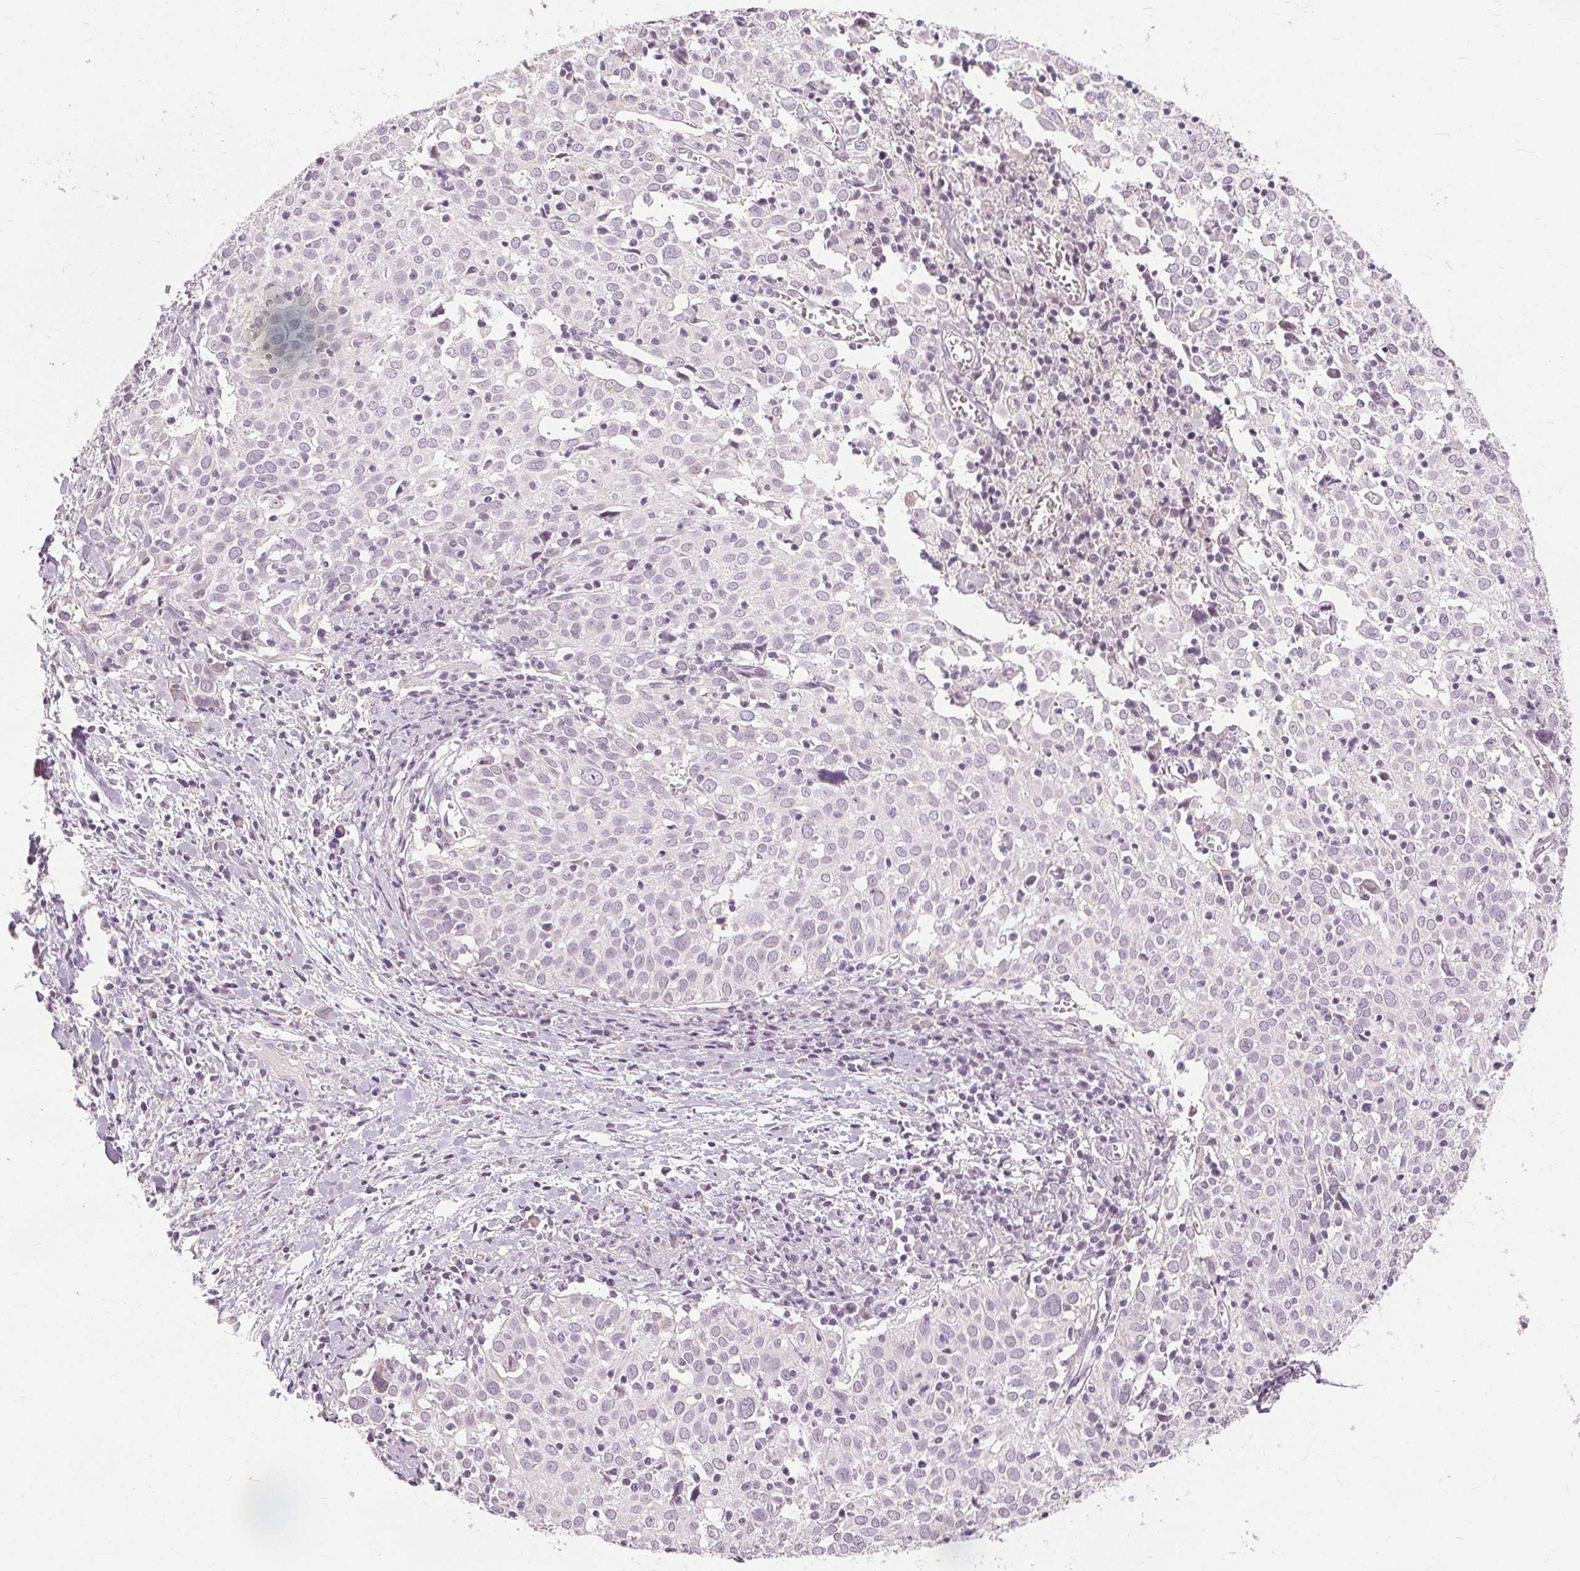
{"staining": {"intensity": "negative", "quantity": "none", "location": "none"}, "tissue": "cervical cancer", "cell_type": "Tumor cells", "image_type": "cancer", "snomed": [{"axis": "morphology", "description": "Squamous cell carcinoma, NOS"}, {"axis": "topography", "description": "Cervix"}], "caption": "Immunohistochemistry (IHC) micrograph of neoplastic tissue: squamous cell carcinoma (cervical) stained with DAB (3,3'-diaminobenzidine) shows no significant protein positivity in tumor cells.", "gene": "SFTPD", "patient": {"sex": "female", "age": 39}}